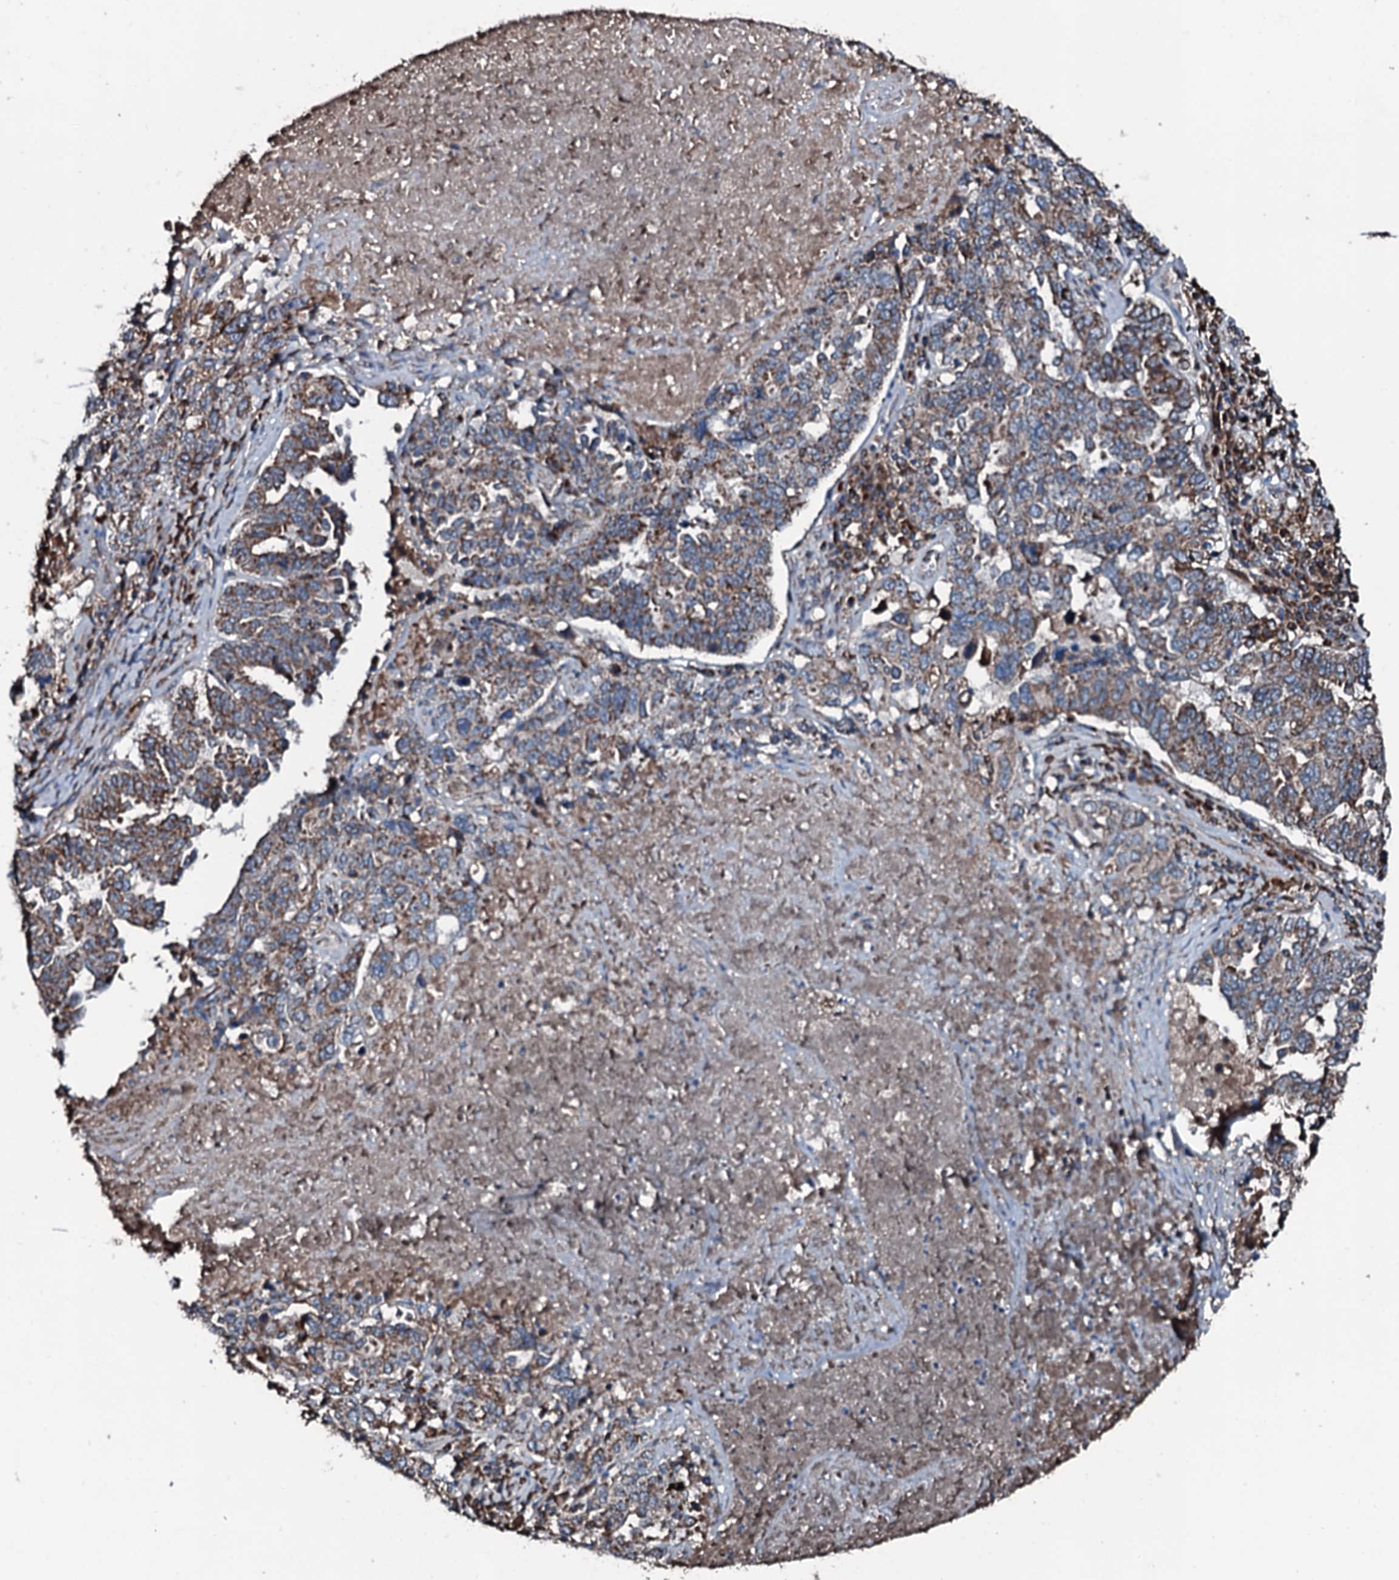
{"staining": {"intensity": "moderate", "quantity": ">75%", "location": "cytoplasmic/membranous"}, "tissue": "ovarian cancer", "cell_type": "Tumor cells", "image_type": "cancer", "snomed": [{"axis": "morphology", "description": "Carcinoma, endometroid"}, {"axis": "topography", "description": "Ovary"}], "caption": "Ovarian endometroid carcinoma was stained to show a protein in brown. There is medium levels of moderate cytoplasmic/membranous positivity in about >75% of tumor cells. (Brightfield microscopy of DAB IHC at high magnification).", "gene": "ACSS3", "patient": {"sex": "female", "age": 62}}